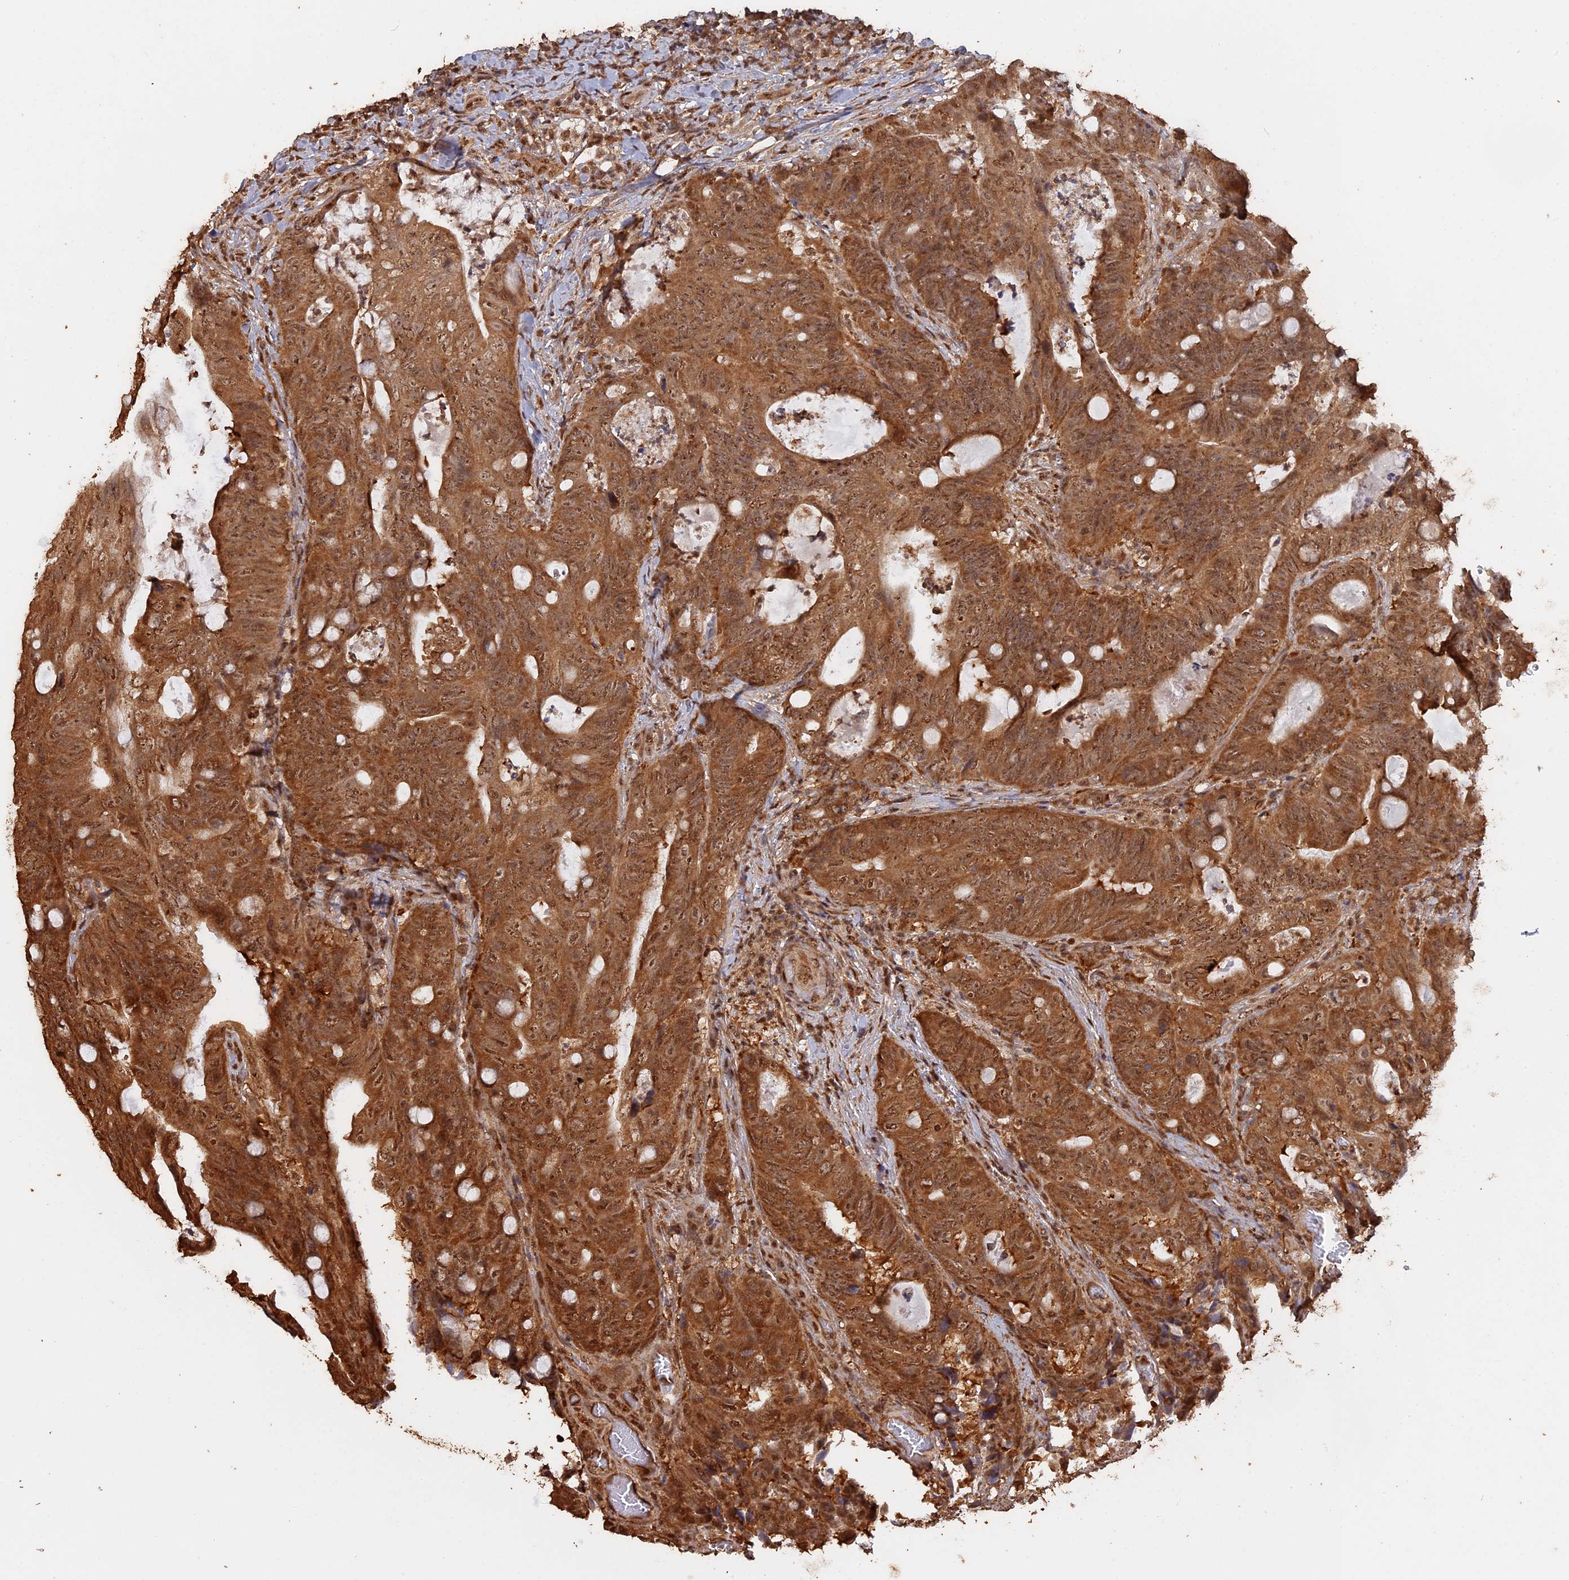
{"staining": {"intensity": "strong", "quantity": ">75%", "location": "cytoplasmic/membranous,nuclear"}, "tissue": "colorectal cancer", "cell_type": "Tumor cells", "image_type": "cancer", "snomed": [{"axis": "morphology", "description": "Adenocarcinoma, NOS"}, {"axis": "topography", "description": "Colon"}], "caption": "A micrograph of human colorectal cancer (adenocarcinoma) stained for a protein exhibits strong cytoplasmic/membranous and nuclear brown staining in tumor cells.", "gene": "PSMC6", "patient": {"sex": "female", "age": 82}}